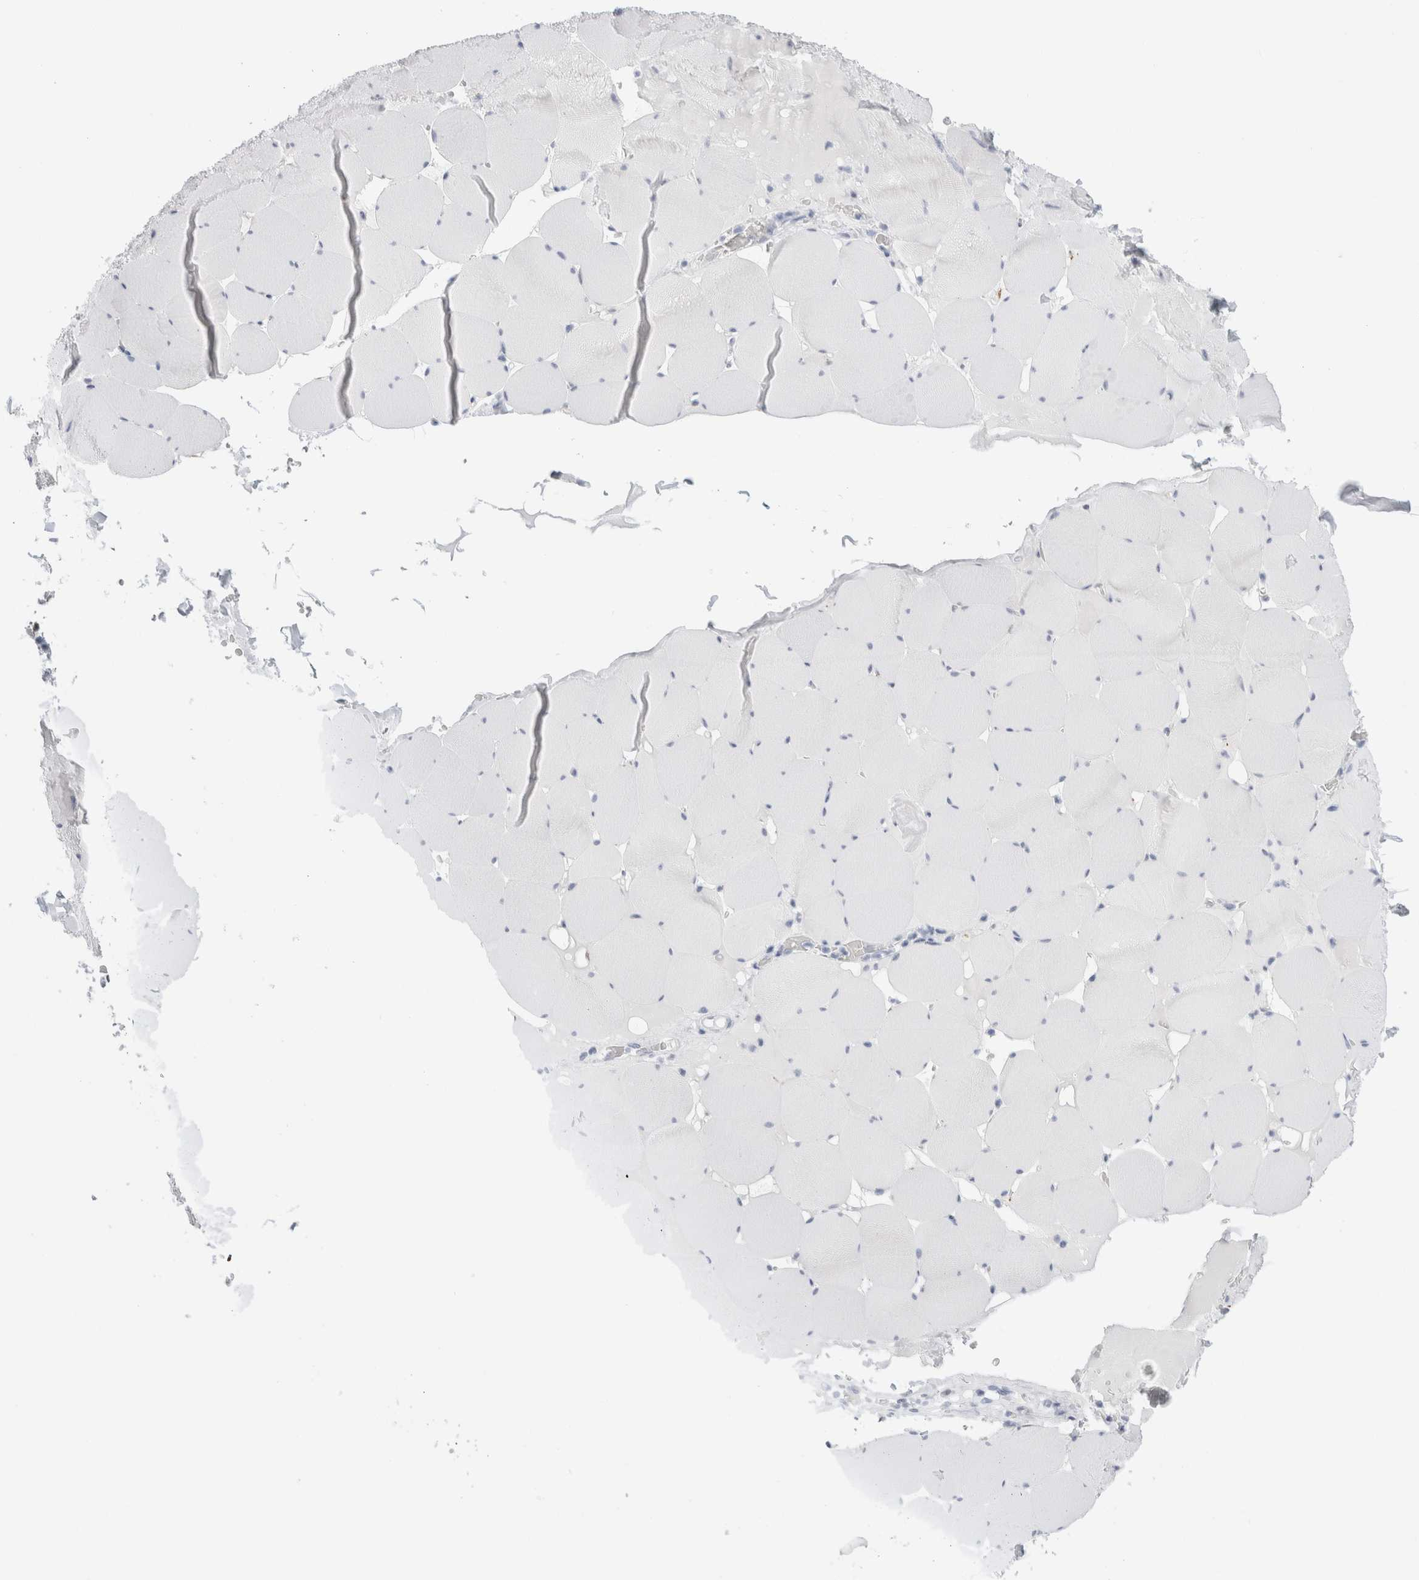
{"staining": {"intensity": "negative", "quantity": "none", "location": "none"}, "tissue": "skeletal muscle", "cell_type": "Myocytes", "image_type": "normal", "snomed": [{"axis": "morphology", "description": "Normal tissue, NOS"}, {"axis": "topography", "description": "Skeletal muscle"}], "caption": "Skeletal muscle was stained to show a protein in brown. There is no significant expression in myocytes.", "gene": "MUC15", "patient": {"sex": "male", "age": 62}}